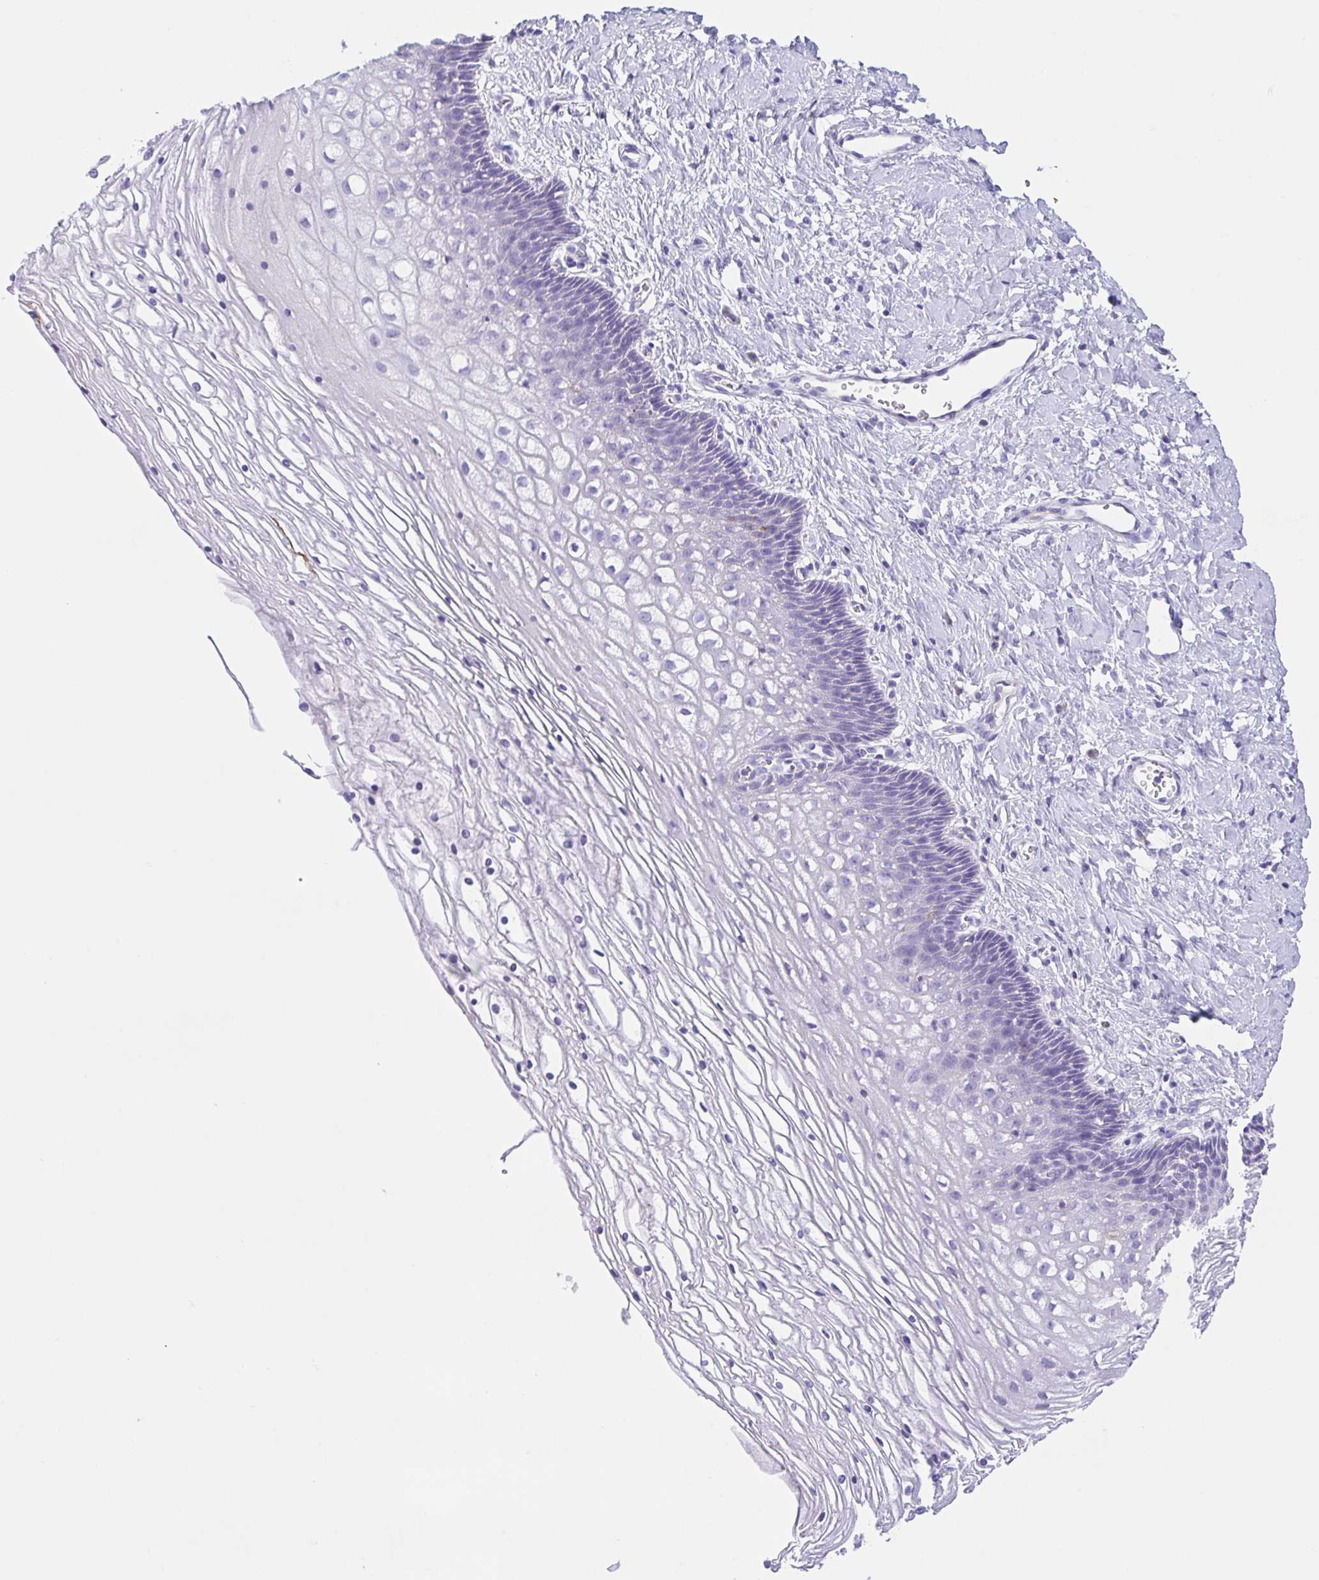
{"staining": {"intensity": "negative", "quantity": "none", "location": "none"}, "tissue": "cervix", "cell_type": "Glandular cells", "image_type": "normal", "snomed": [{"axis": "morphology", "description": "Normal tissue, NOS"}, {"axis": "topography", "description": "Cervix"}], "caption": "Immunohistochemical staining of benign human cervix displays no significant expression in glandular cells.", "gene": "ARPP21", "patient": {"sex": "female", "age": 36}}